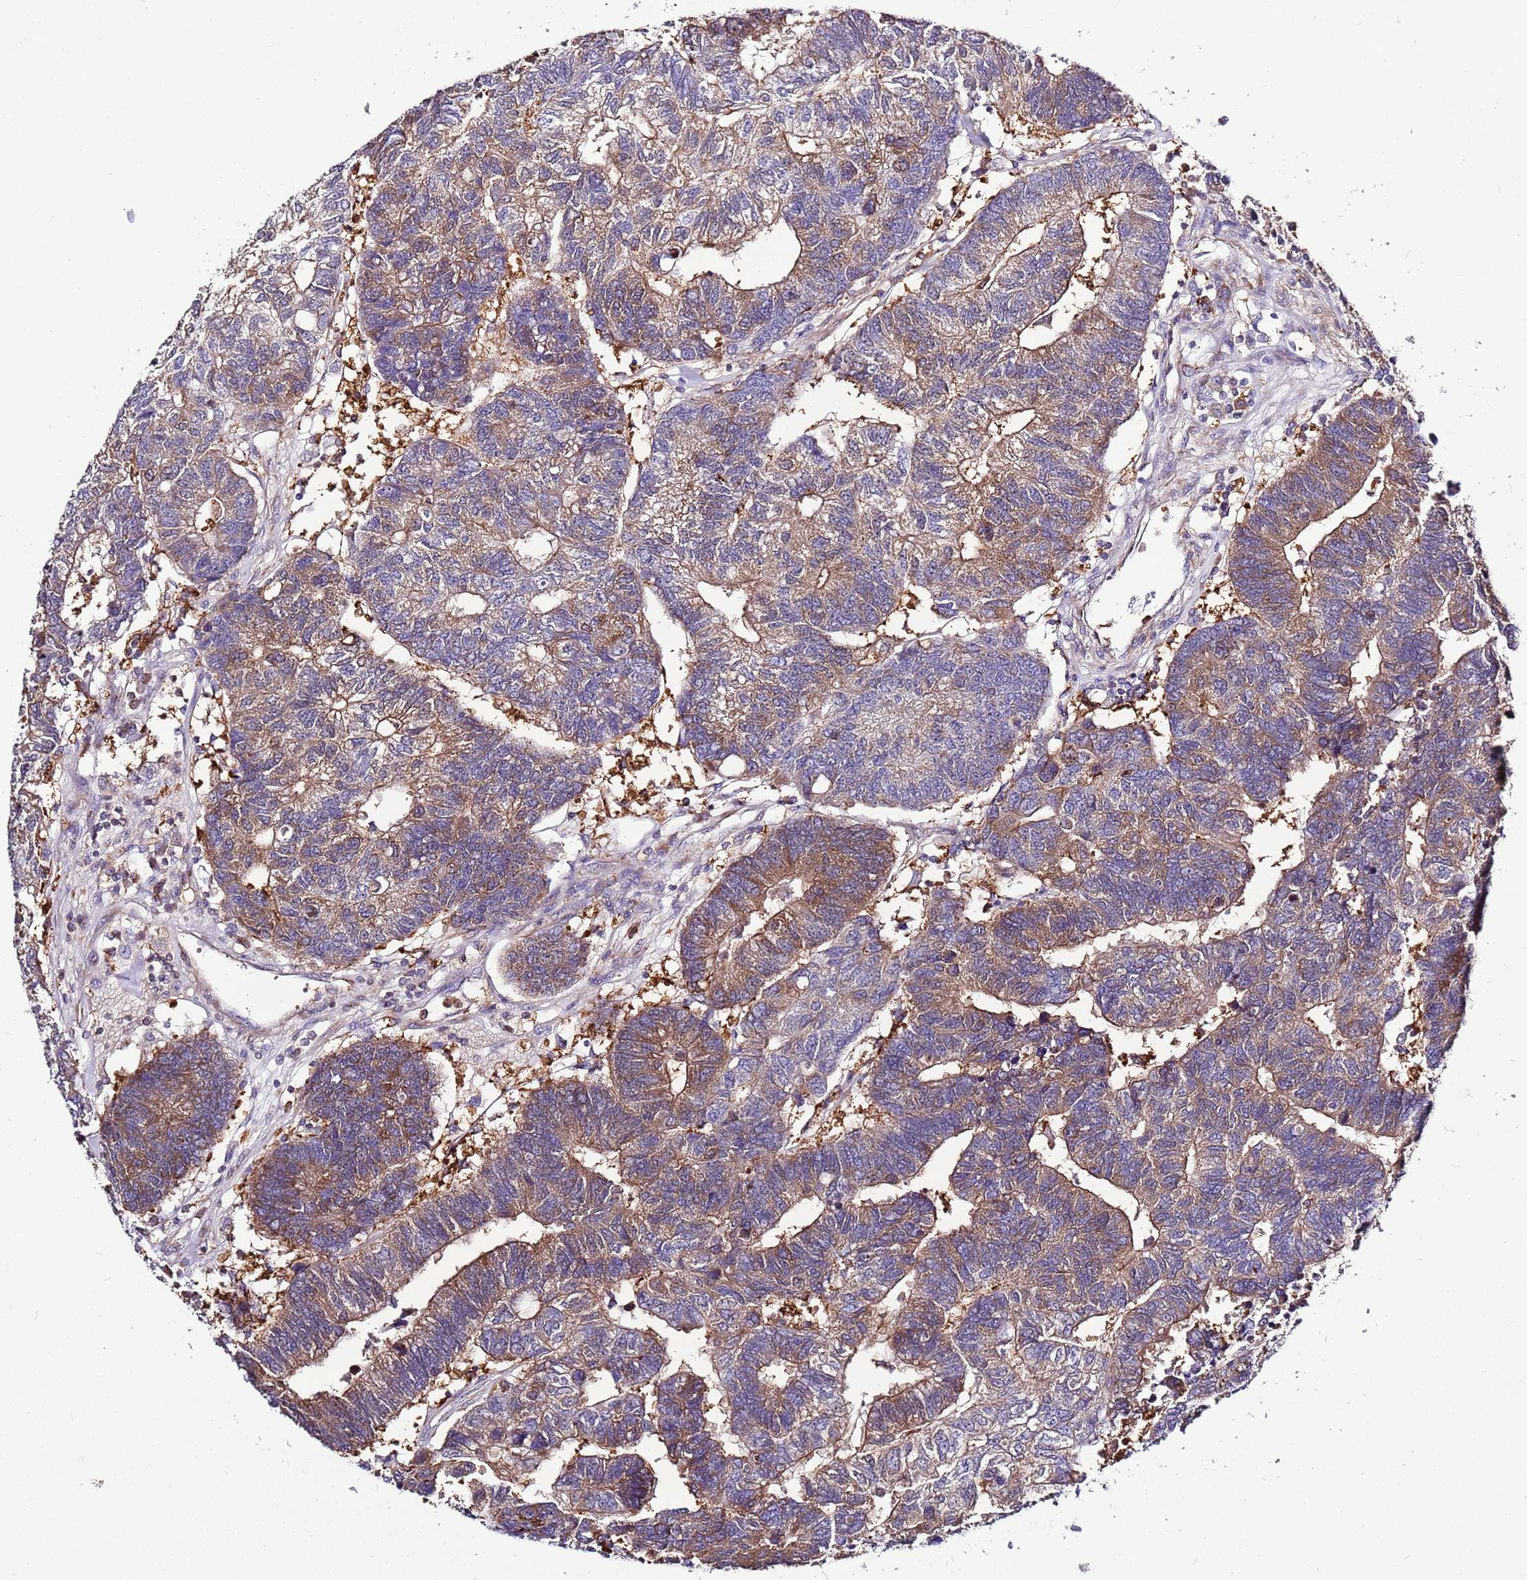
{"staining": {"intensity": "moderate", "quantity": "25%-75%", "location": "cytoplasmic/membranous"}, "tissue": "colorectal cancer", "cell_type": "Tumor cells", "image_type": "cancer", "snomed": [{"axis": "morphology", "description": "Adenocarcinoma, NOS"}, {"axis": "topography", "description": "Colon"}], "caption": "Human colorectal cancer (adenocarcinoma) stained with a brown dye shows moderate cytoplasmic/membranous positive staining in approximately 25%-75% of tumor cells.", "gene": "ATXN2L", "patient": {"sex": "female", "age": 48}}